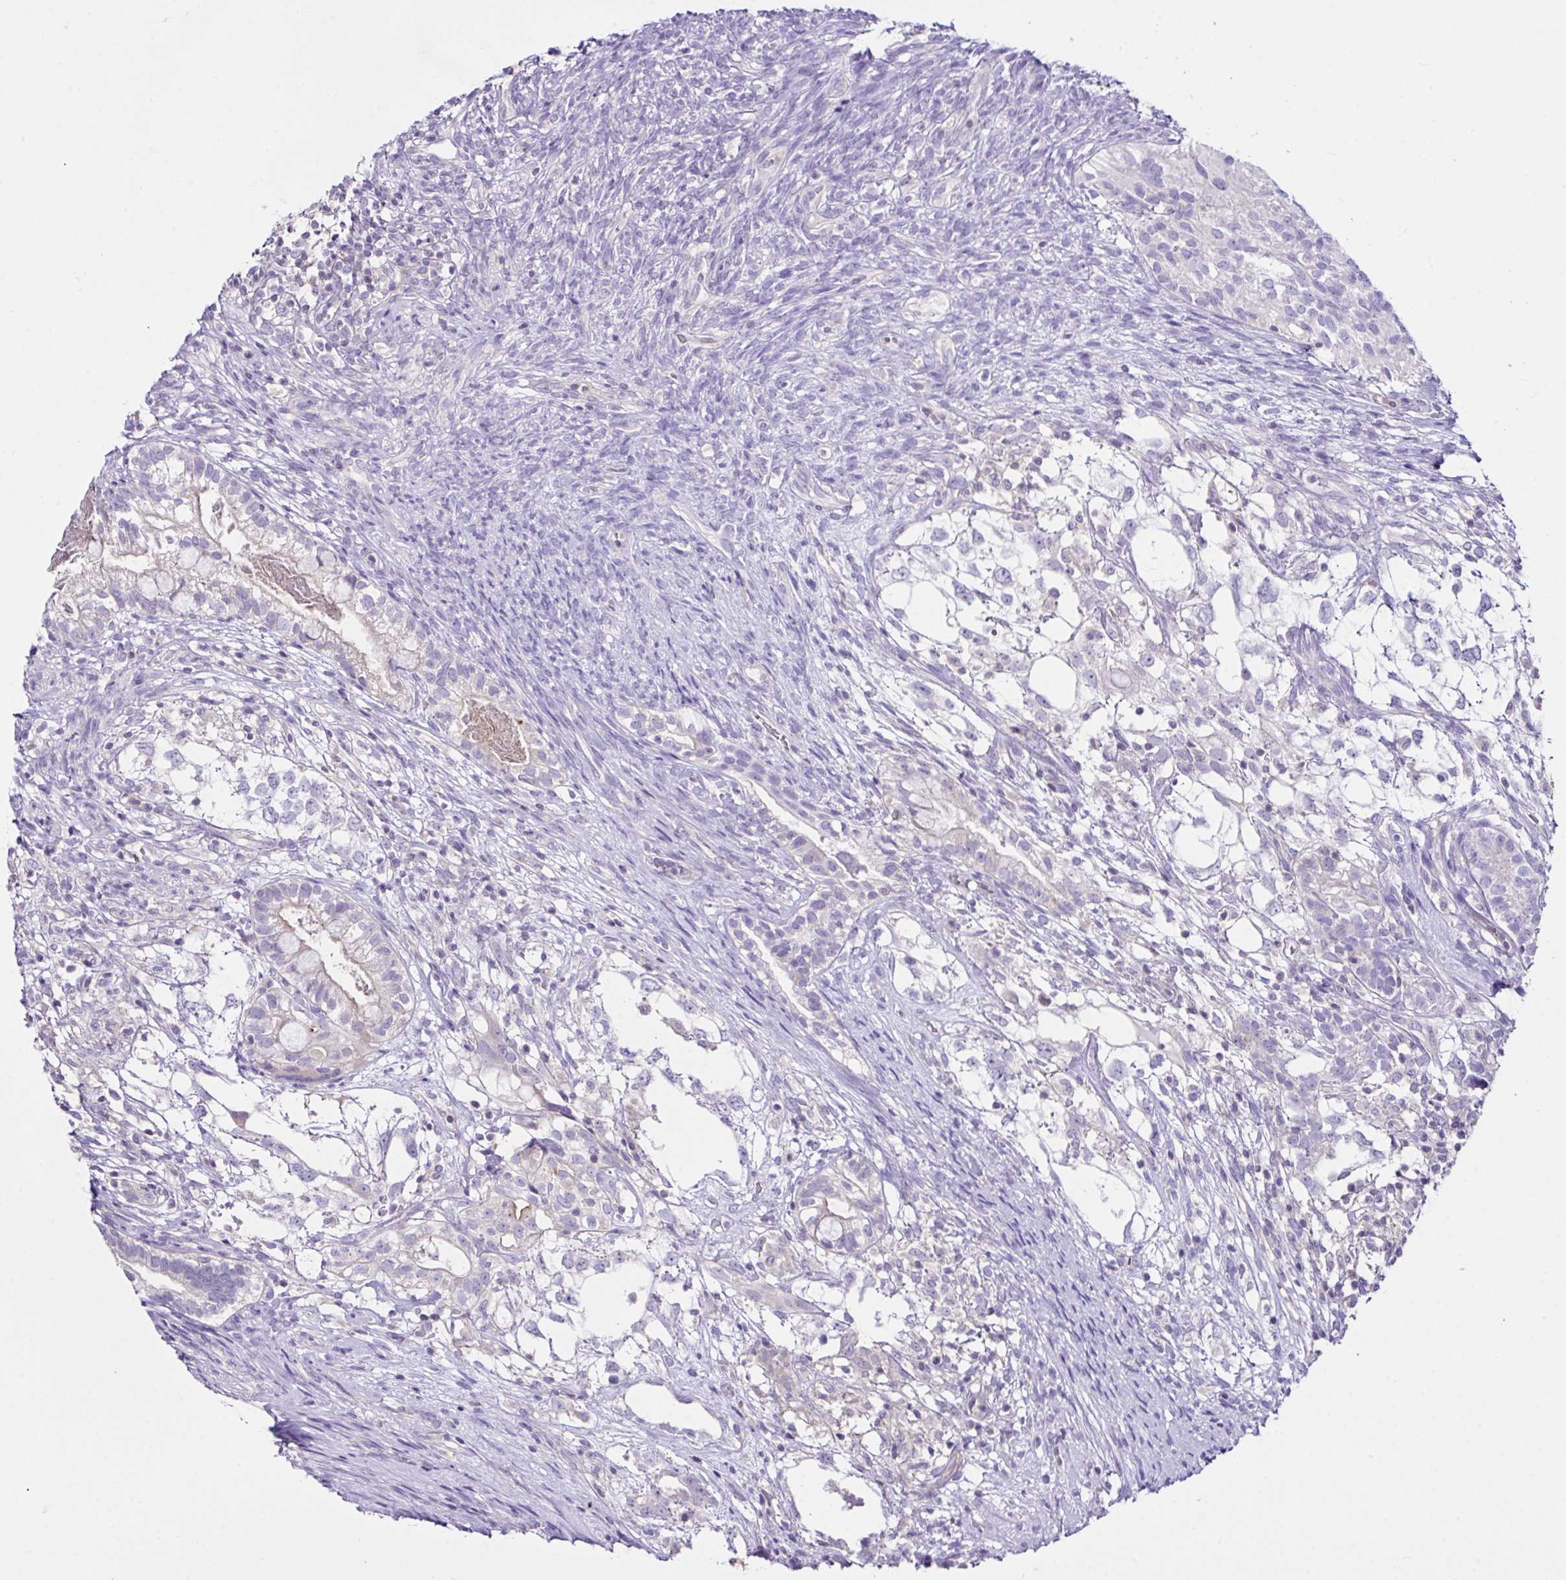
{"staining": {"intensity": "weak", "quantity": "<25%", "location": "cytoplasmic/membranous"}, "tissue": "testis cancer", "cell_type": "Tumor cells", "image_type": "cancer", "snomed": [{"axis": "morphology", "description": "Seminoma, NOS"}, {"axis": "morphology", "description": "Carcinoma, Embryonal, NOS"}, {"axis": "topography", "description": "Testis"}], "caption": "Immunohistochemistry of human testis embryonal carcinoma shows no positivity in tumor cells.", "gene": "D2HGDH", "patient": {"sex": "male", "age": 41}}